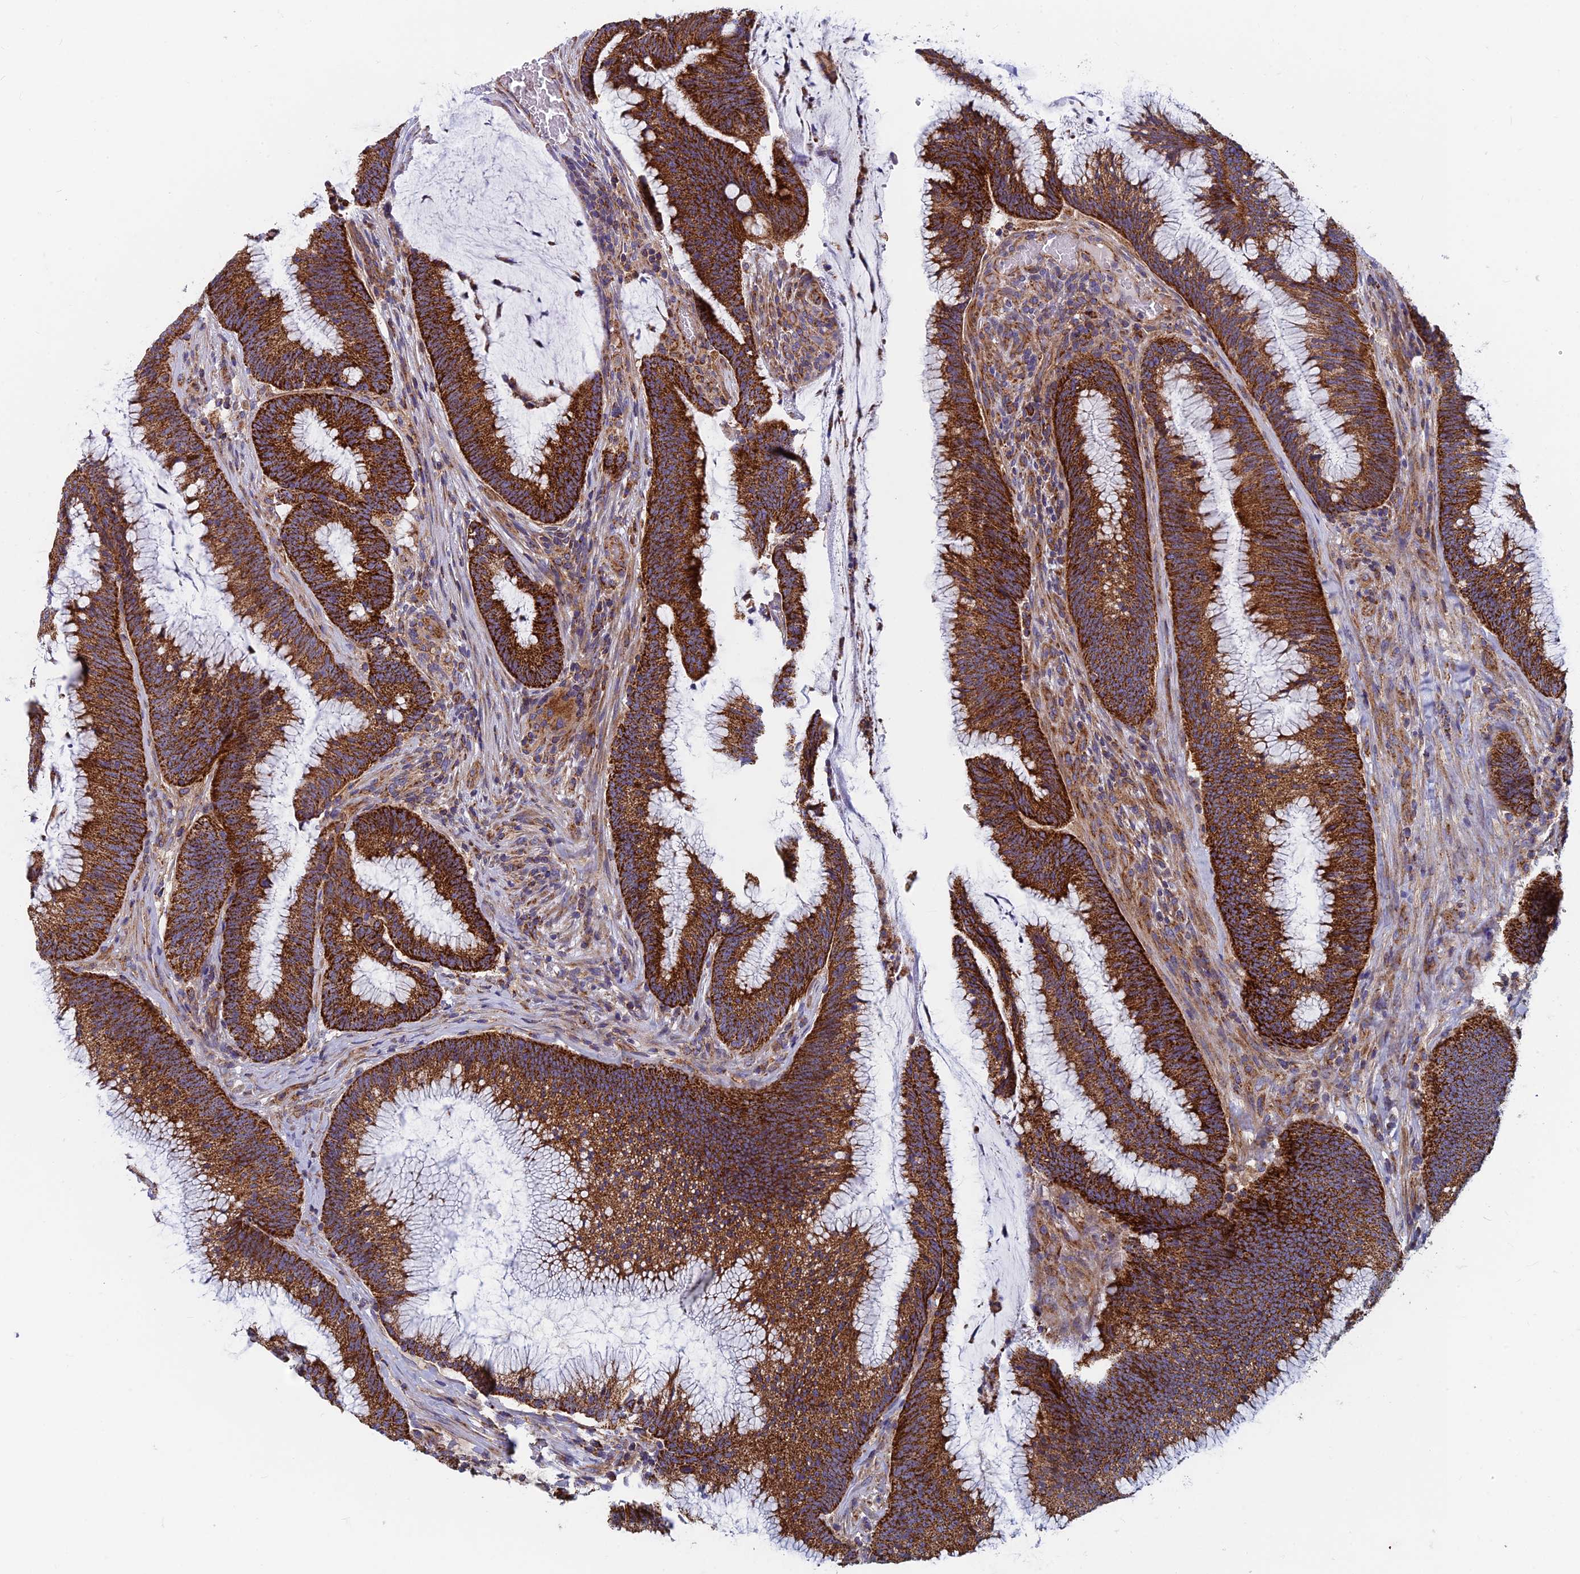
{"staining": {"intensity": "strong", "quantity": ">75%", "location": "cytoplasmic/membranous"}, "tissue": "colorectal cancer", "cell_type": "Tumor cells", "image_type": "cancer", "snomed": [{"axis": "morphology", "description": "Adenocarcinoma, NOS"}, {"axis": "topography", "description": "Rectum"}], "caption": "A brown stain shows strong cytoplasmic/membranous positivity of a protein in human colorectal cancer tumor cells.", "gene": "MRPS9", "patient": {"sex": "female", "age": 77}}